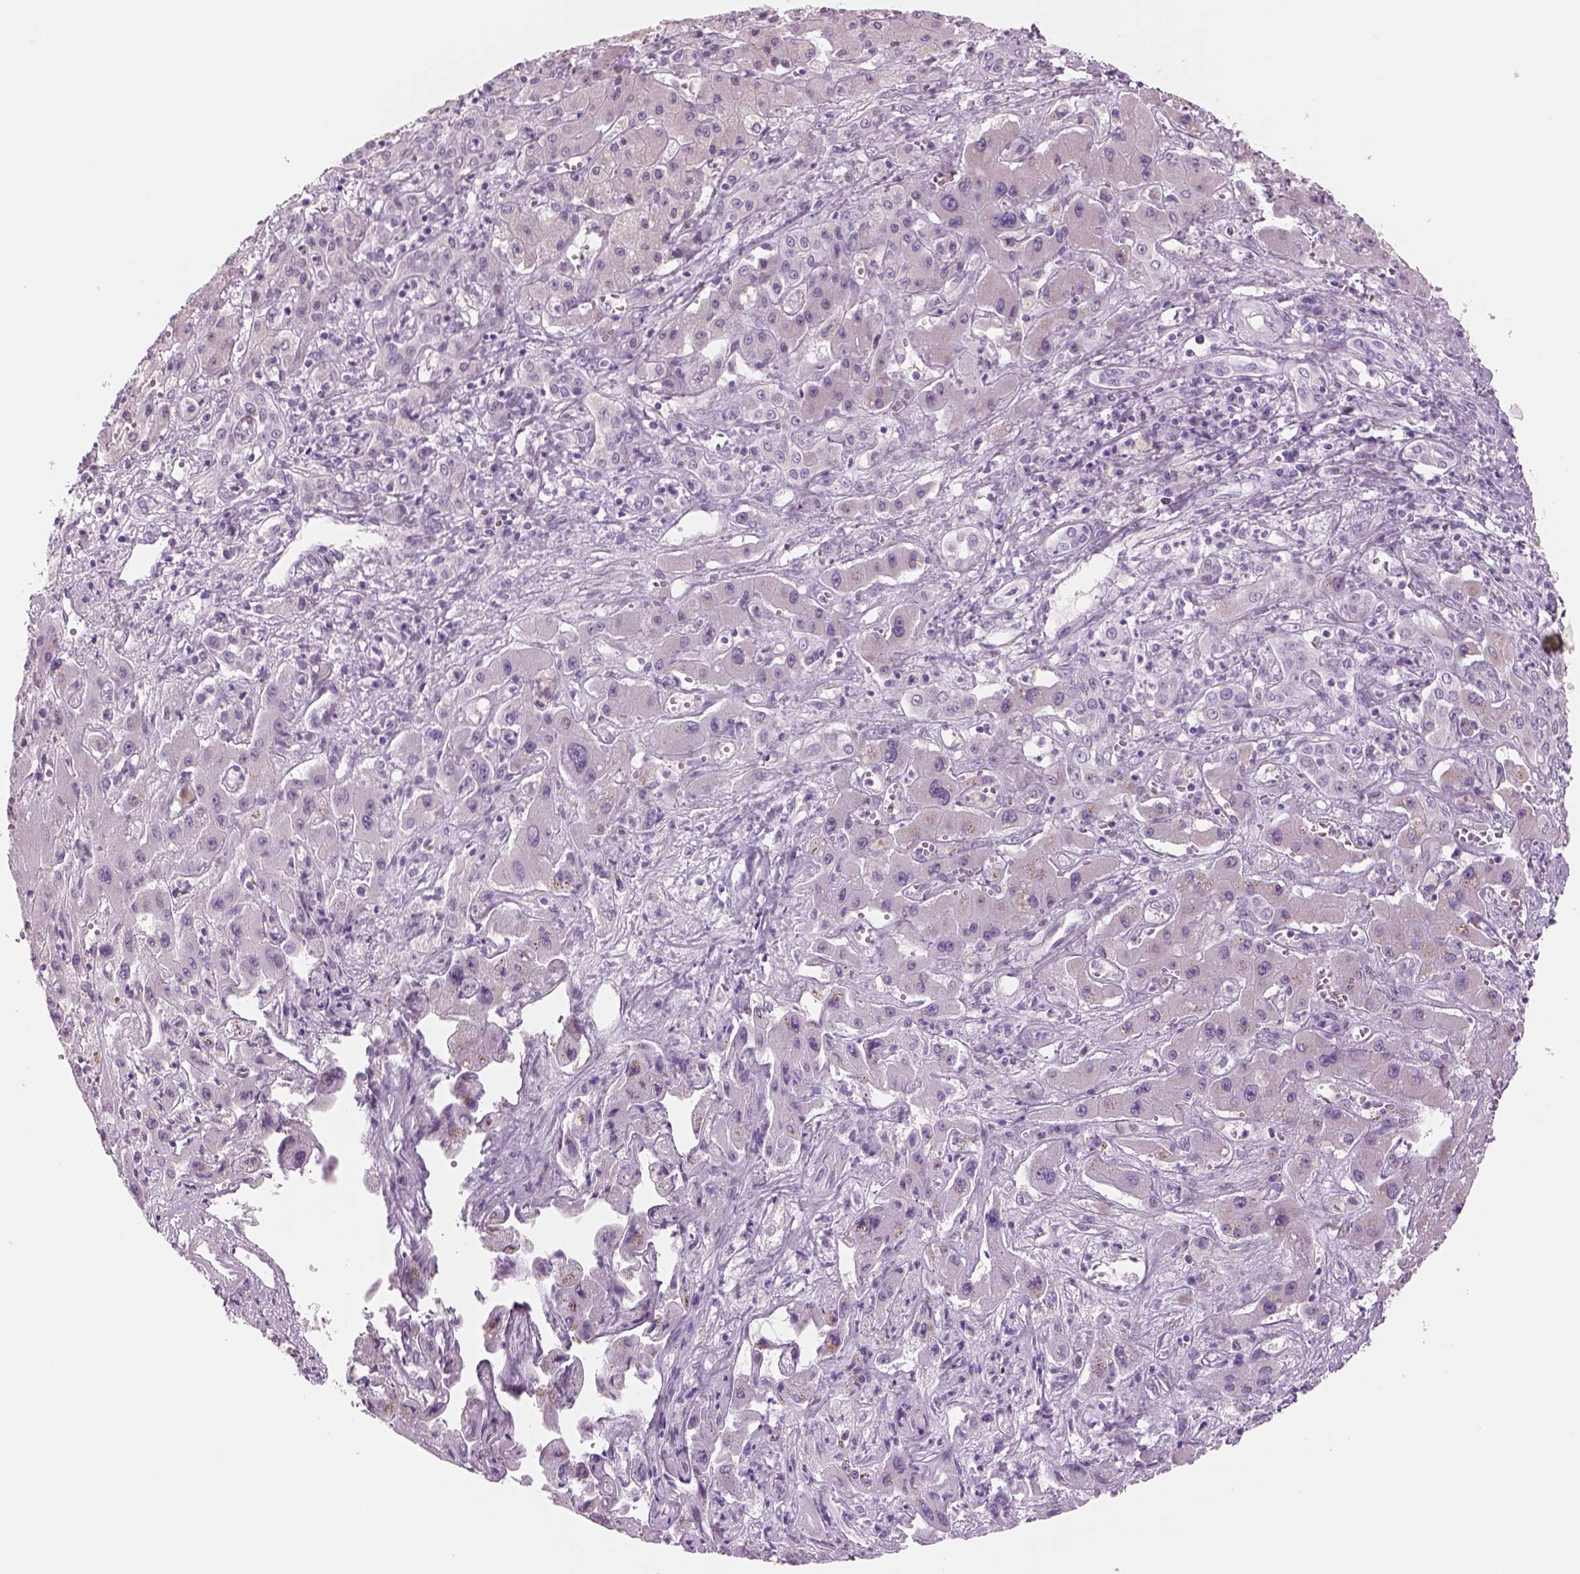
{"staining": {"intensity": "negative", "quantity": "none", "location": "none"}, "tissue": "liver cancer", "cell_type": "Tumor cells", "image_type": "cancer", "snomed": [{"axis": "morphology", "description": "Cholangiocarcinoma"}, {"axis": "topography", "description": "Liver"}], "caption": "The micrograph displays no significant staining in tumor cells of liver cholangiocarcinoma. (Stains: DAB immunohistochemistry with hematoxylin counter stain, Microscopy: brightfield microscopy at high magnification).", "gene": "RHO", "patient": {"sex": "male", "age": 67}}